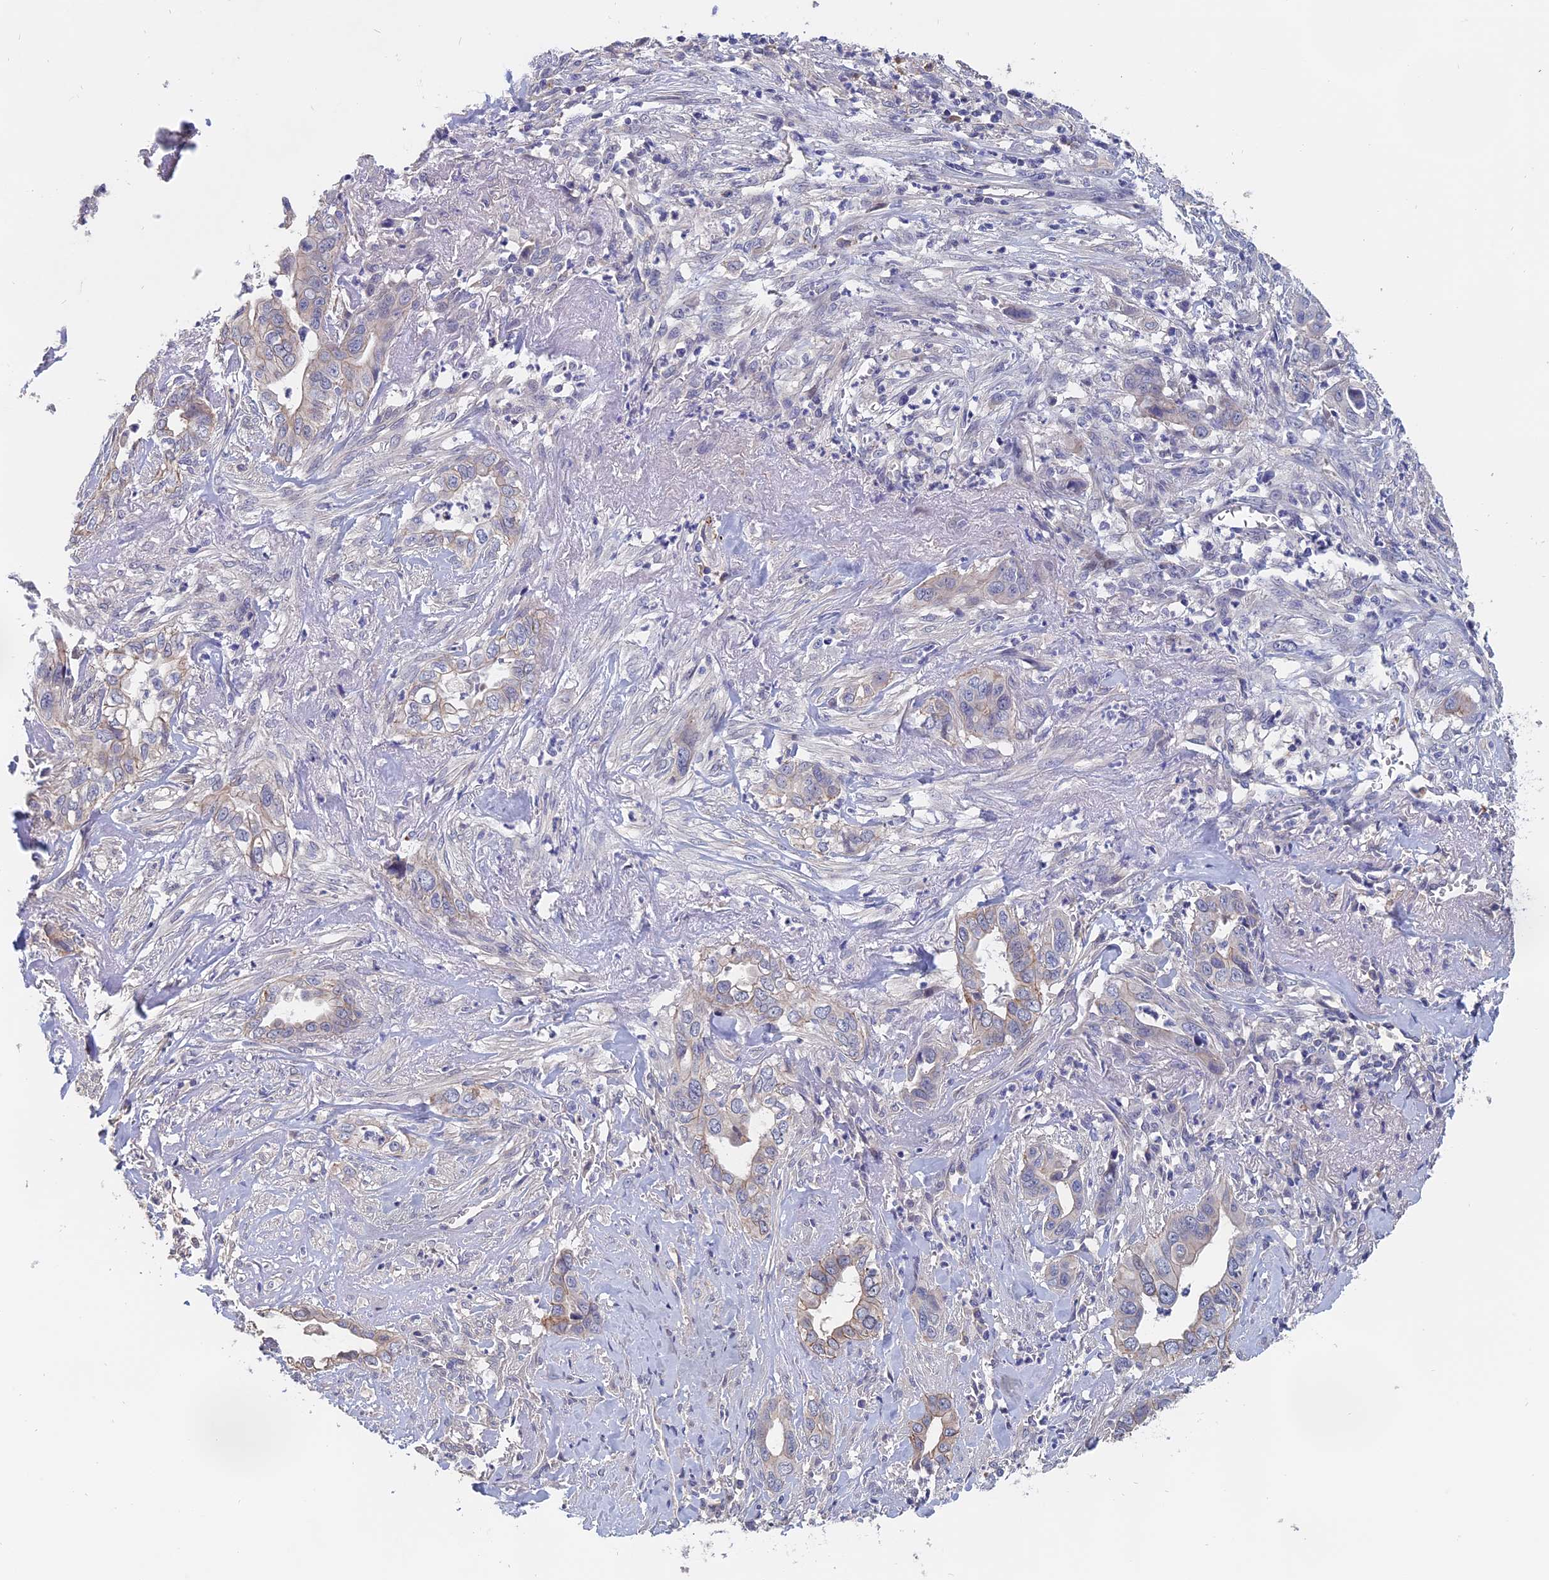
{"staining": {"intensity": "weak", "quantity": "<25%", "location": "cytoplasmic/membranous"}, "tissue": "liver cancer", "cell_type": "Tumor cells", "image_type": "cancer", "snomed": [{"axis": "morphology", "description": "Cholangiocarcinoma"}, {"axis": "topography", "description": "Liver"}], "caption": "Tumor cells show no significant protein expression in liver cancer (cholangiocarcinoma).", "gene": "SLC33A1", "patient": {"sex": "female", "age": 79}}